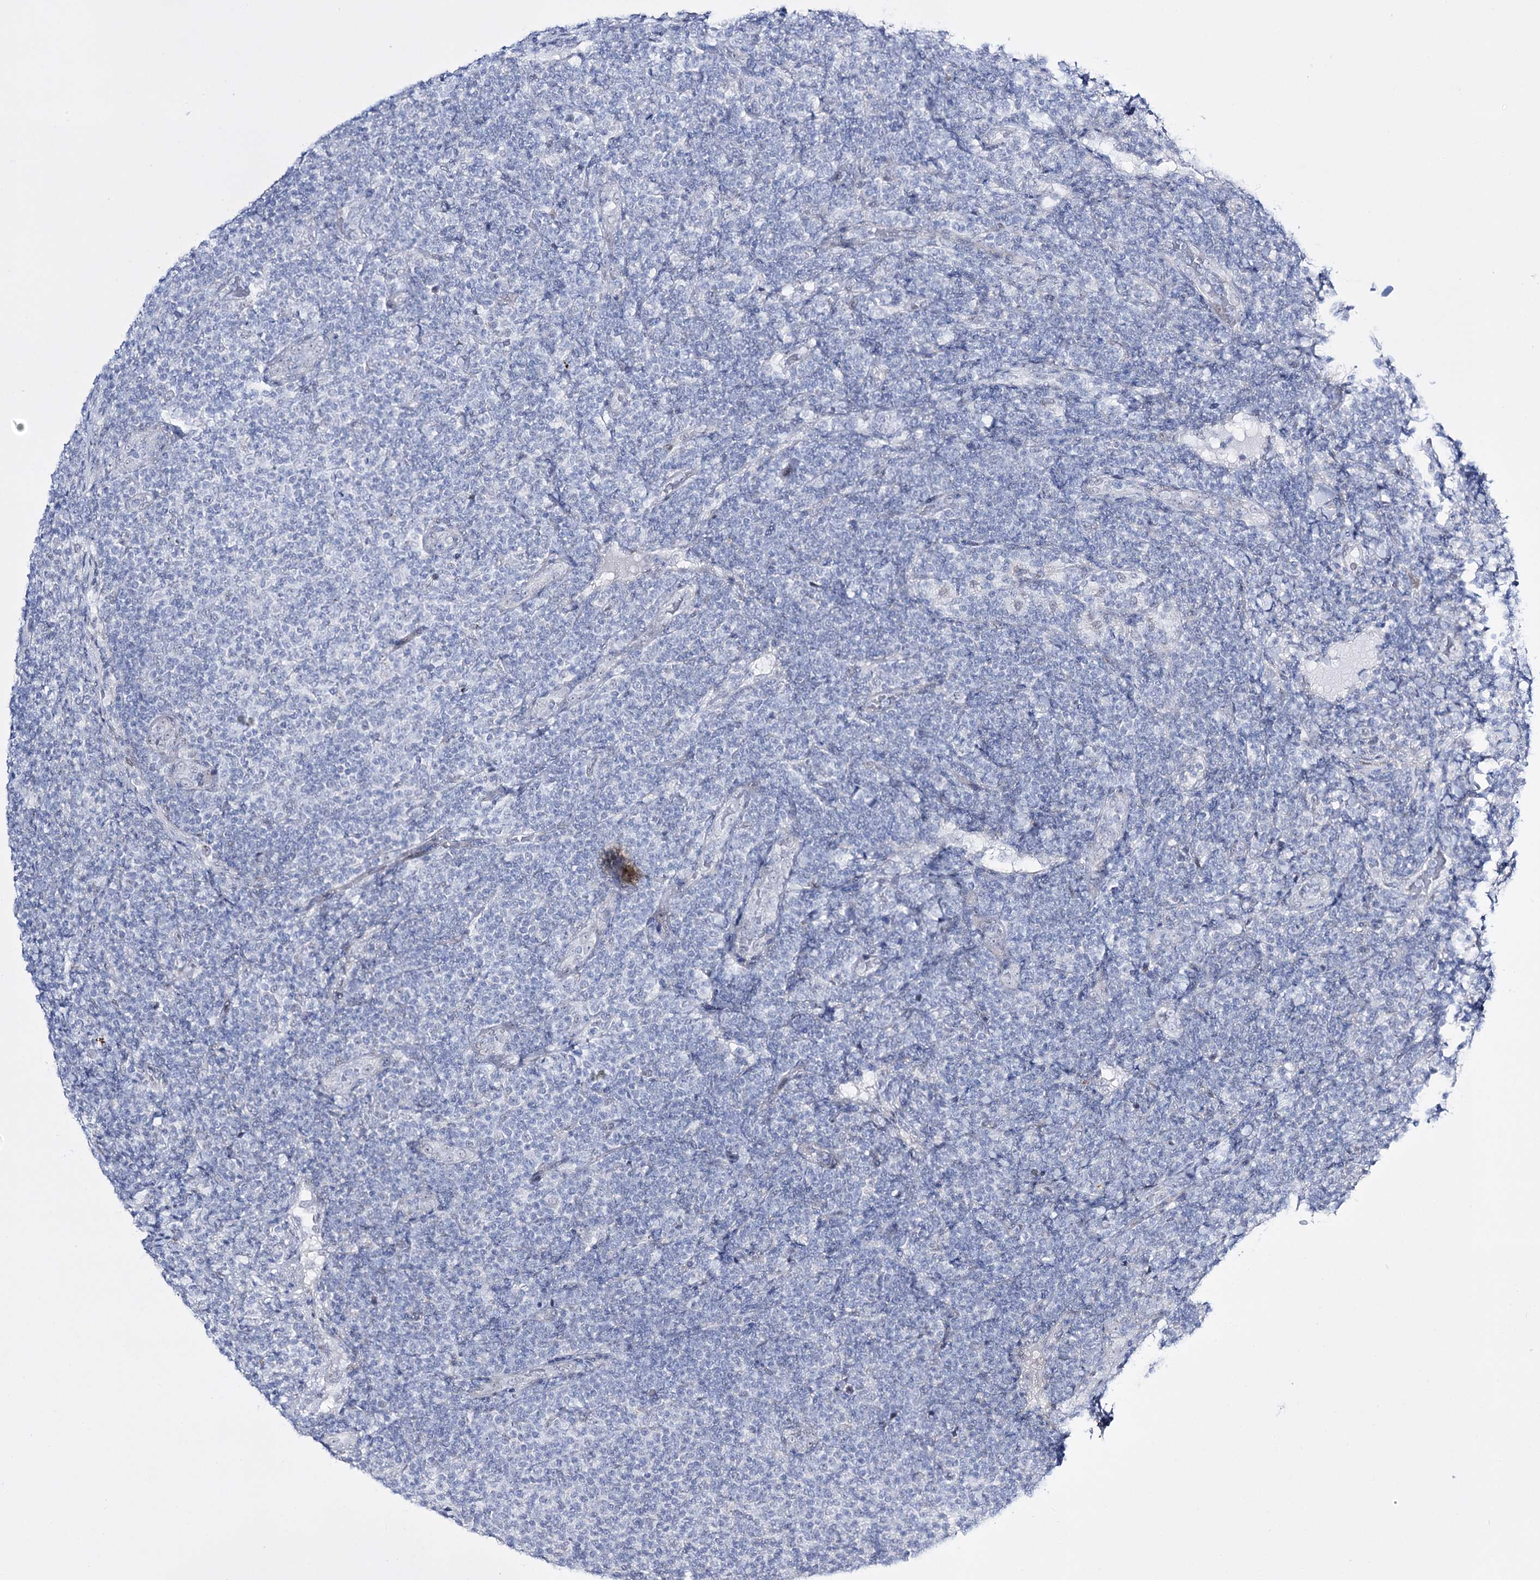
{"staining": {"intensity": "negative", "quantity": "none", "location": "none"}, "tissue": "lymphoma", "cell_type": "Tumor cells", "image_type": "cancer", "snomed": [{"axis": "morphology", "description": "Malignant lymphoma, non-Hodgkin's type, Low grade"}, {"axis": "topography", "description": "Lymph node"}], "caption": "Protein analysis of lymphoma exhibits no significant positivity in tumor cells.", "gene": "RBM15B", "patient": {"sex": "male", "age": 66}}